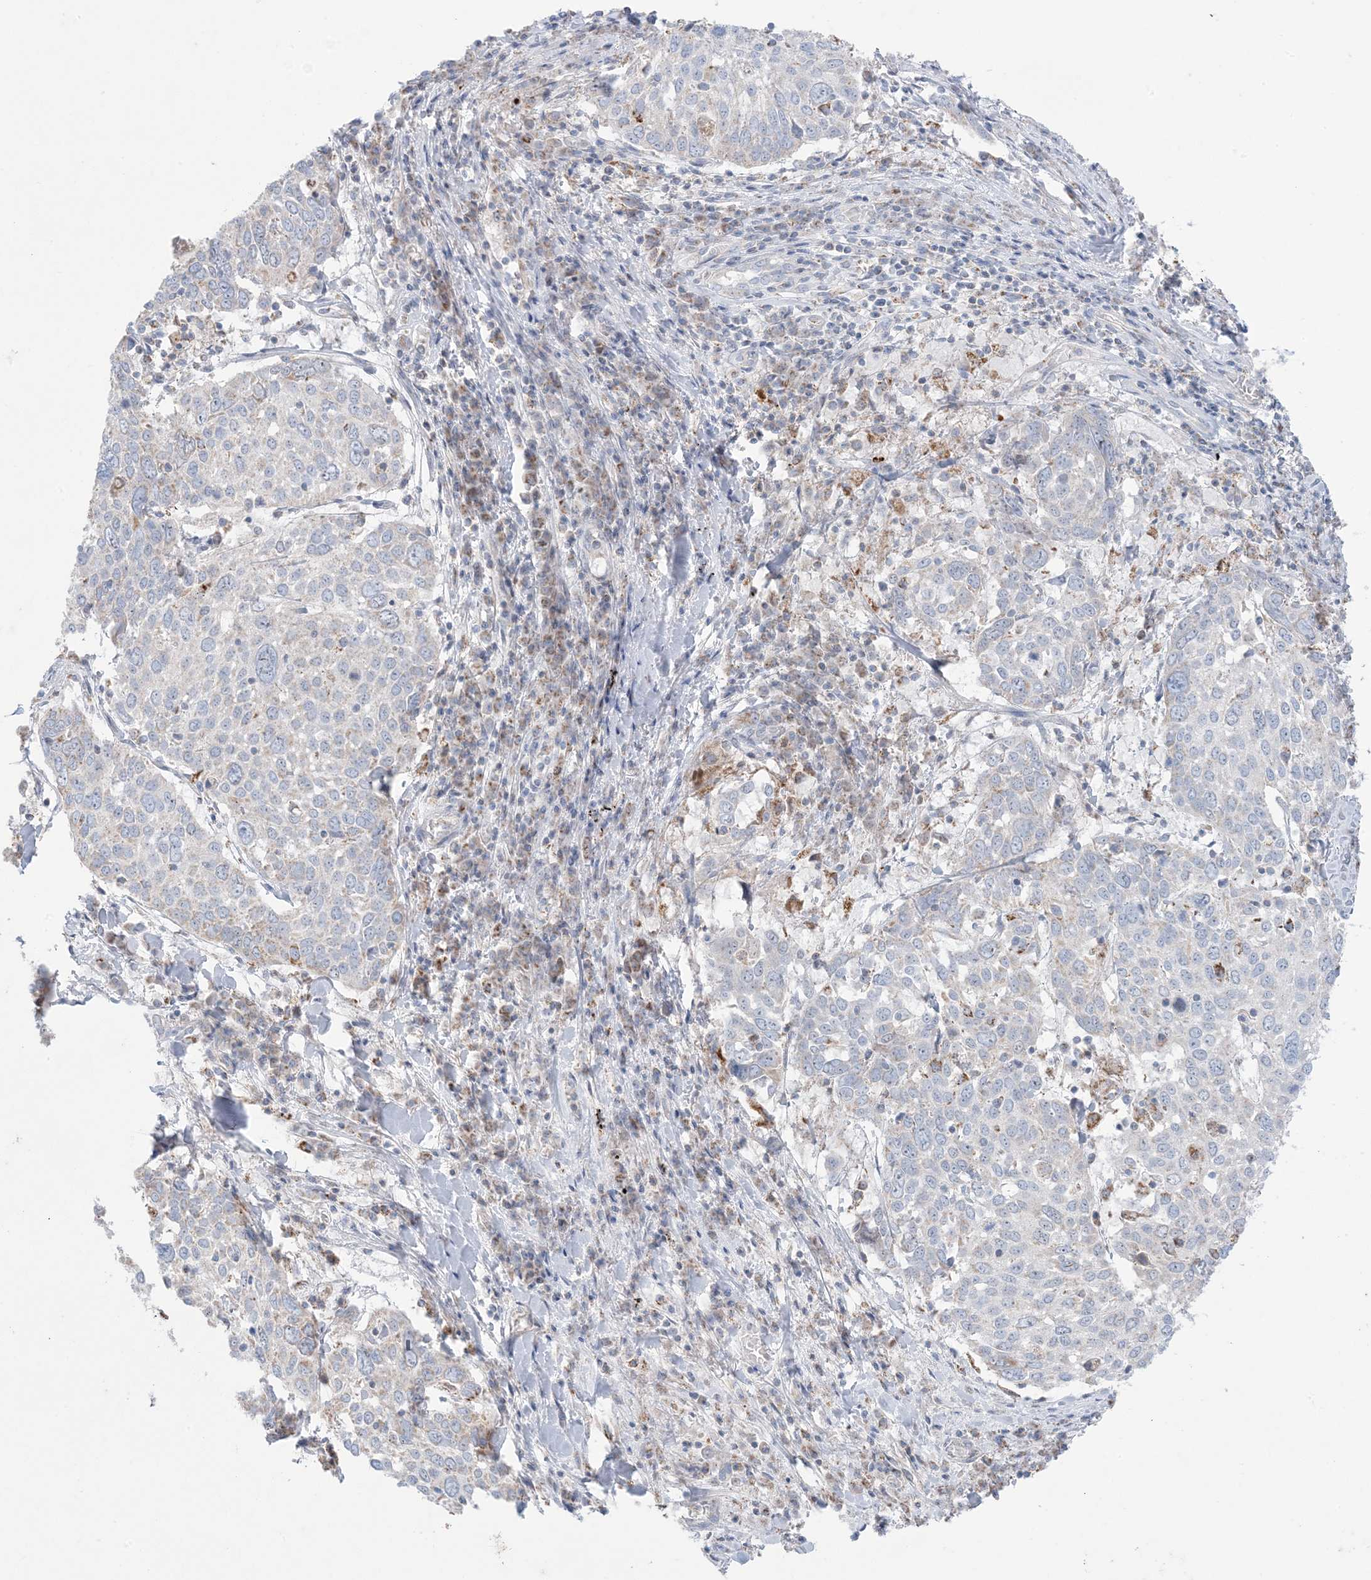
{"staining": {"intensity": "negative", "quantity": "none", "location": "none"}, "tissue": "lung cancer", "cell_type": "Tumor cells", "image_type": "cancer", "snomed": [{"axis": "morphology", "description": "Squamous cell carcinoma, NOS"}, {"axis": "topography", "description": "Lung"}], "caption": "Immunohistochemistry image of neoplastic tissue: human lung squamous cell carcinoma stained with DAB displays no significant protein positivity in tumor cells.", "gene": "KCTD6", "patient": {"sex": "male", "age": 65}}